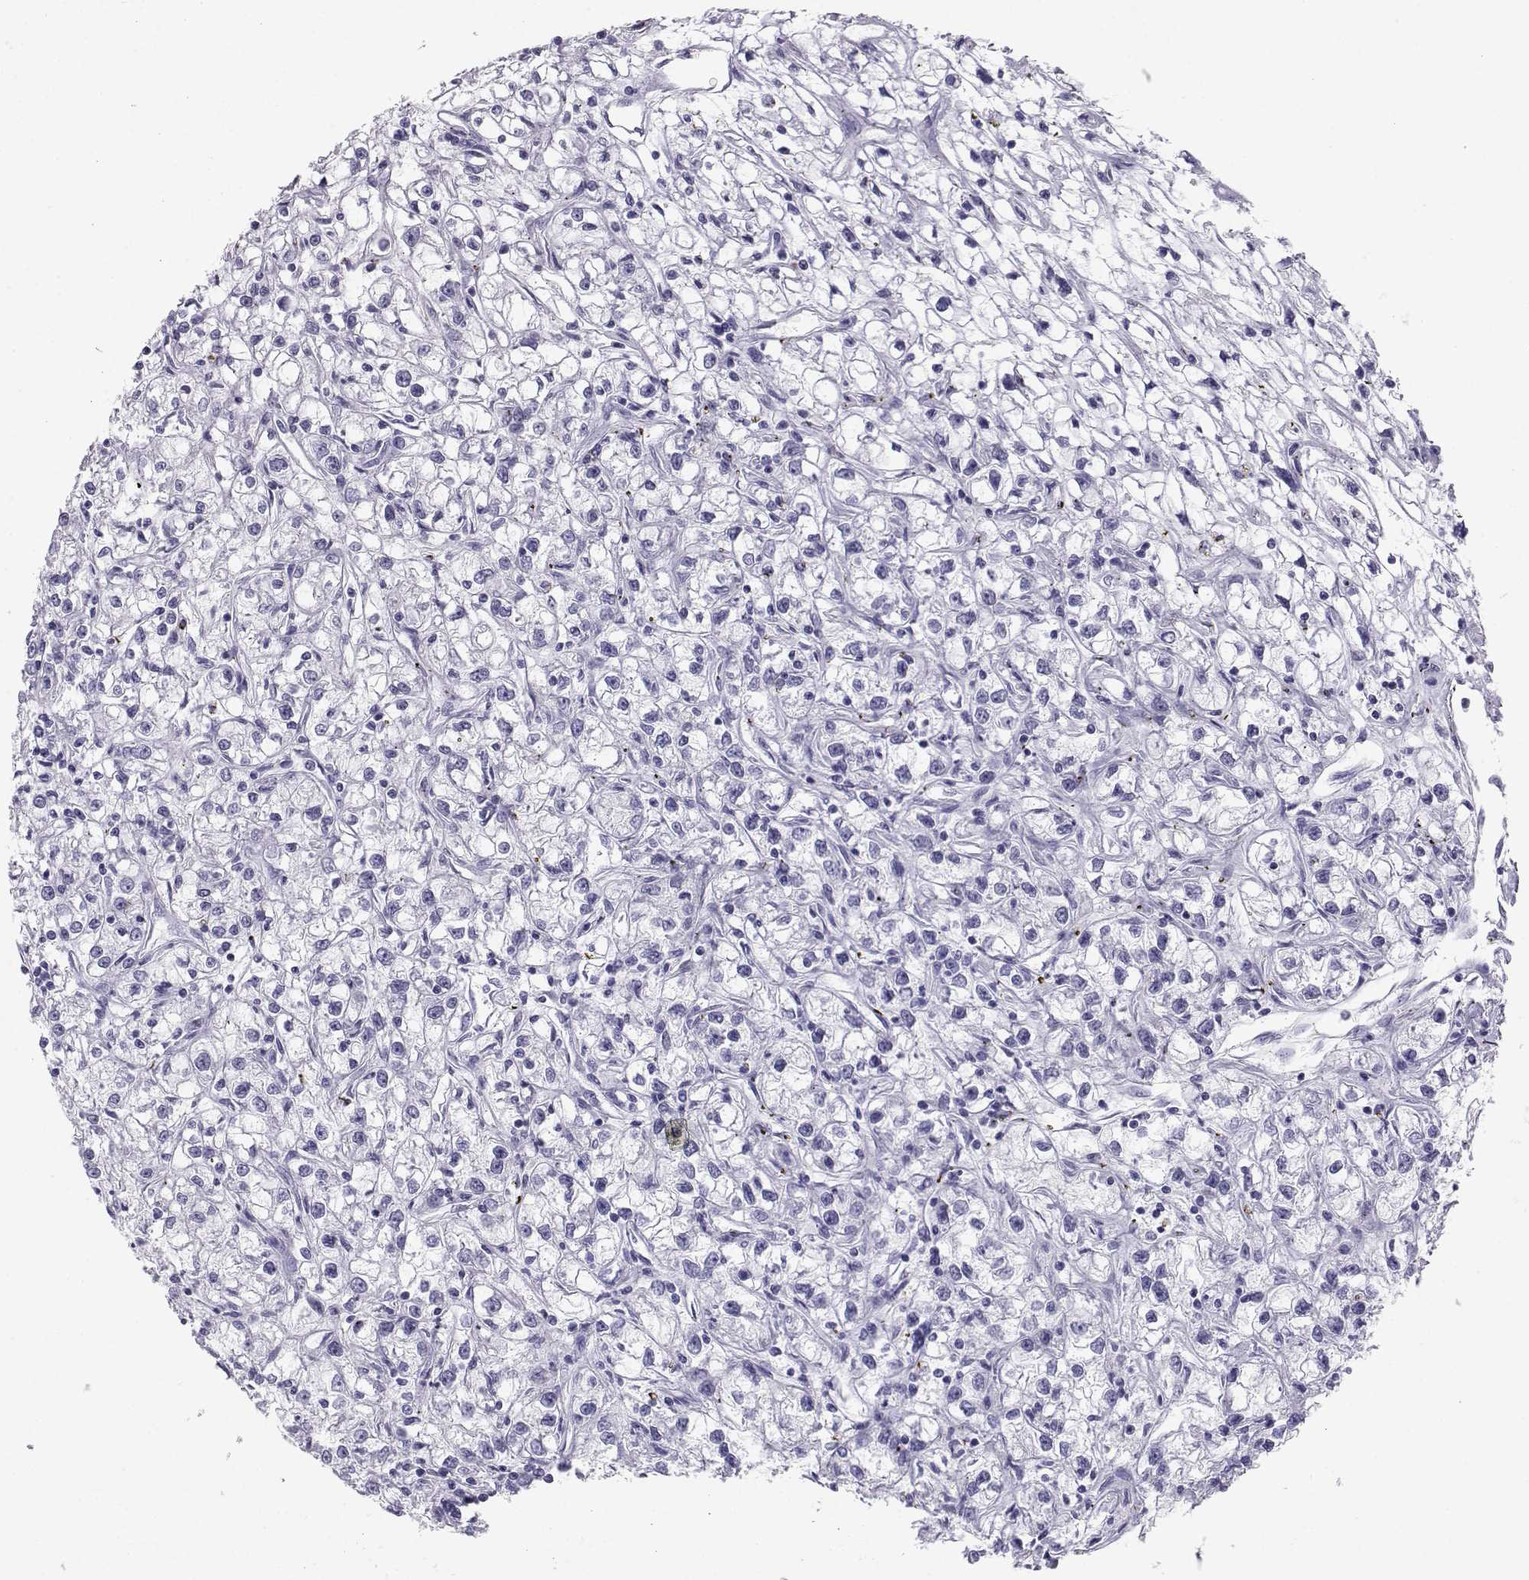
{"staining": {"intensity": "negative", "quantity": "none", "location": "none"}, "tissue": "renal cancer", "cell_type": "Tumor cells", "image_type": "cancer", "snomed": [{"axis": "morphology", "description": "Adenocarcinoma, NOS"}, {"axis": "topography", "description": "Kidney"}], "caption": "An image of human renal adenocarcinoma is negative for staining in tumor cells. Nuclei are stained in blue.", "gene": "SST", "patient": {"sex": "female", "age": 59}}